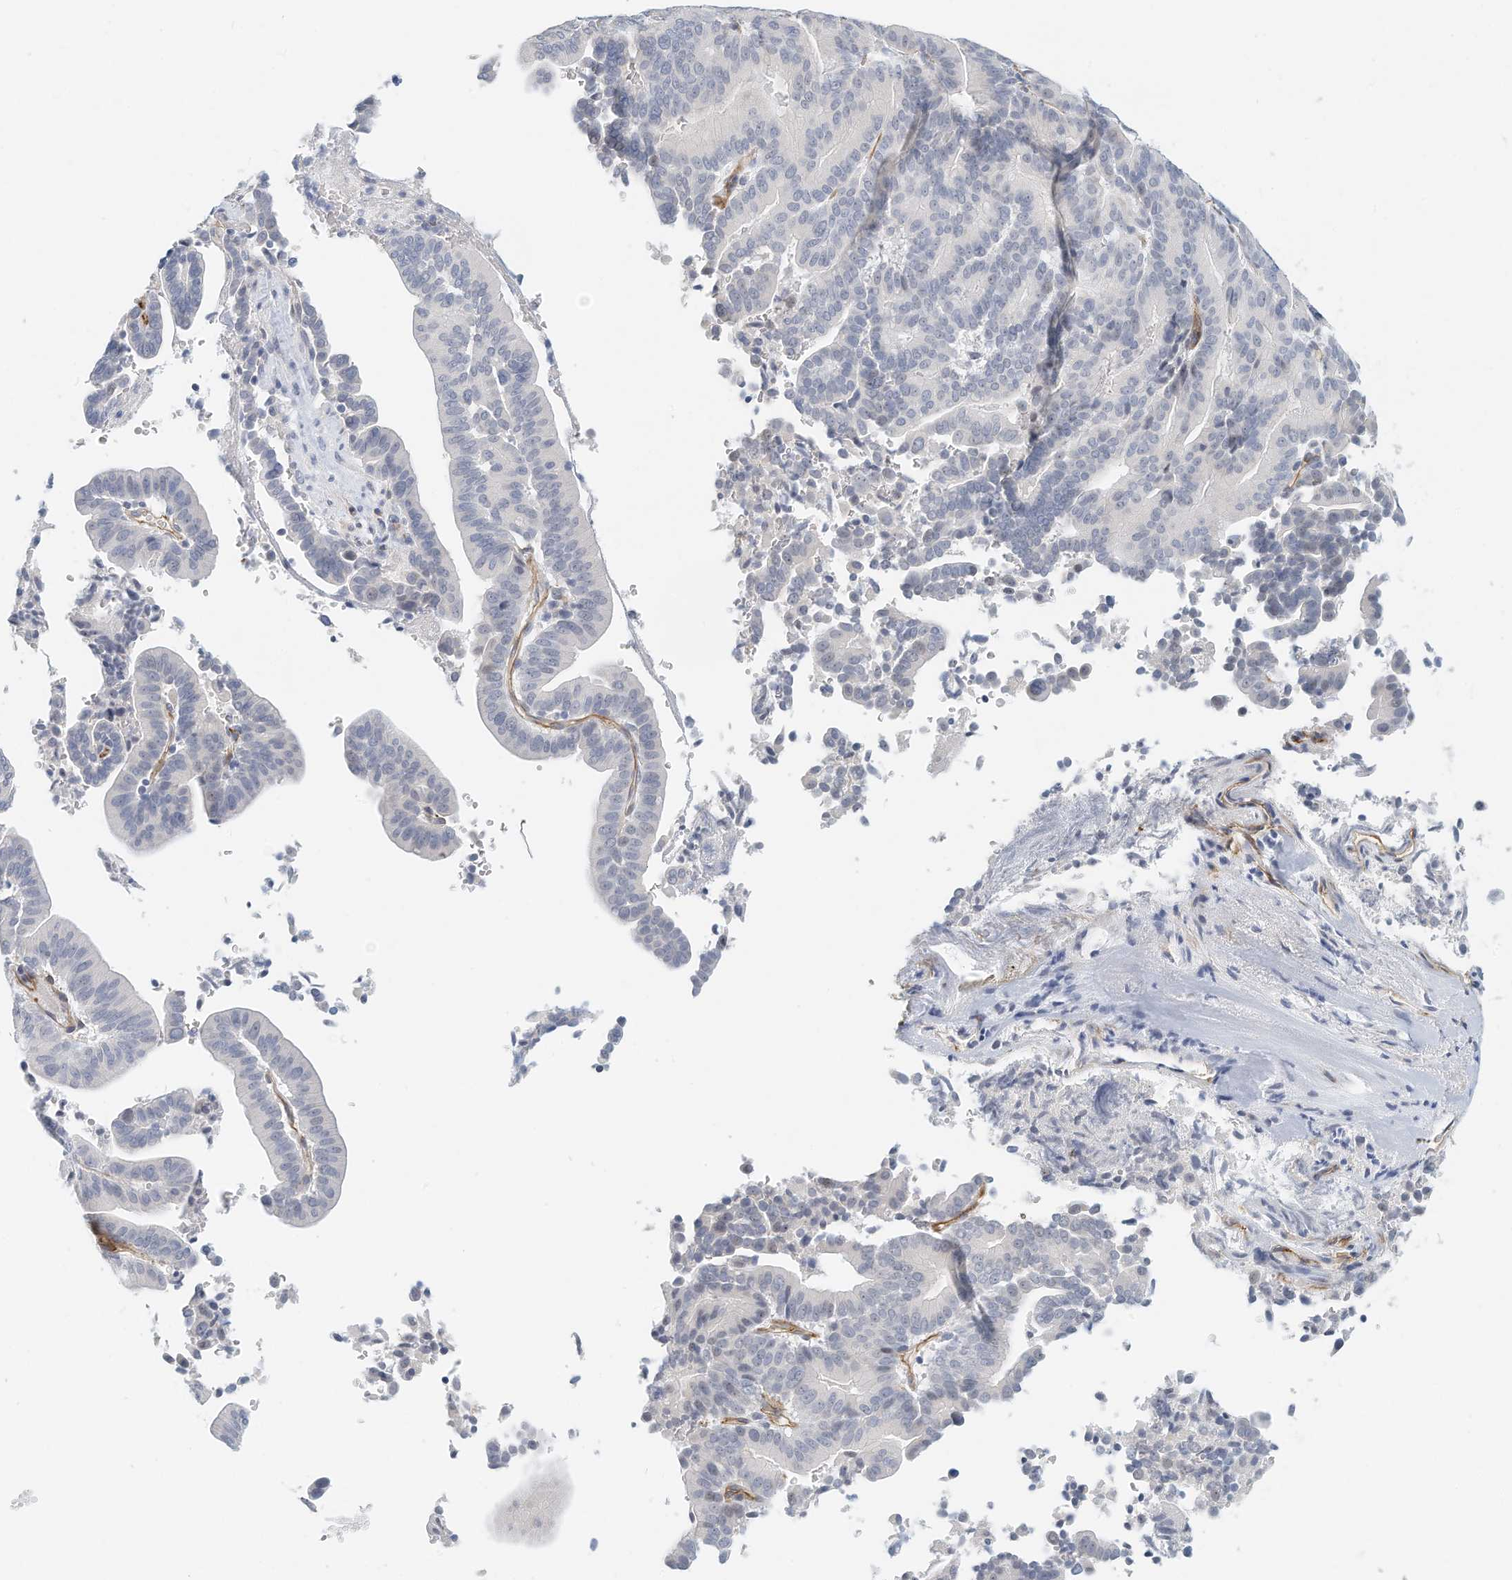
{"staining": {"intensity": "negative", "quantity": "none", "location": "none"}, "tissue": "liver cancer", "cell_type": "Tumor cells", "image_type": "cancer", "snomed": [{"axis": "morphology", "description": "Cholangiocarcinoma"}, {"axis": "topography", "description": "Liver"}], "caption": "This is a histopathology image of immunohistochemistry staining of liver cholangiocarcinoma, which shows no expression in tumor cells.", "gene": "ARHGAP28", "patient": {"sex": "female", "age": 75}}